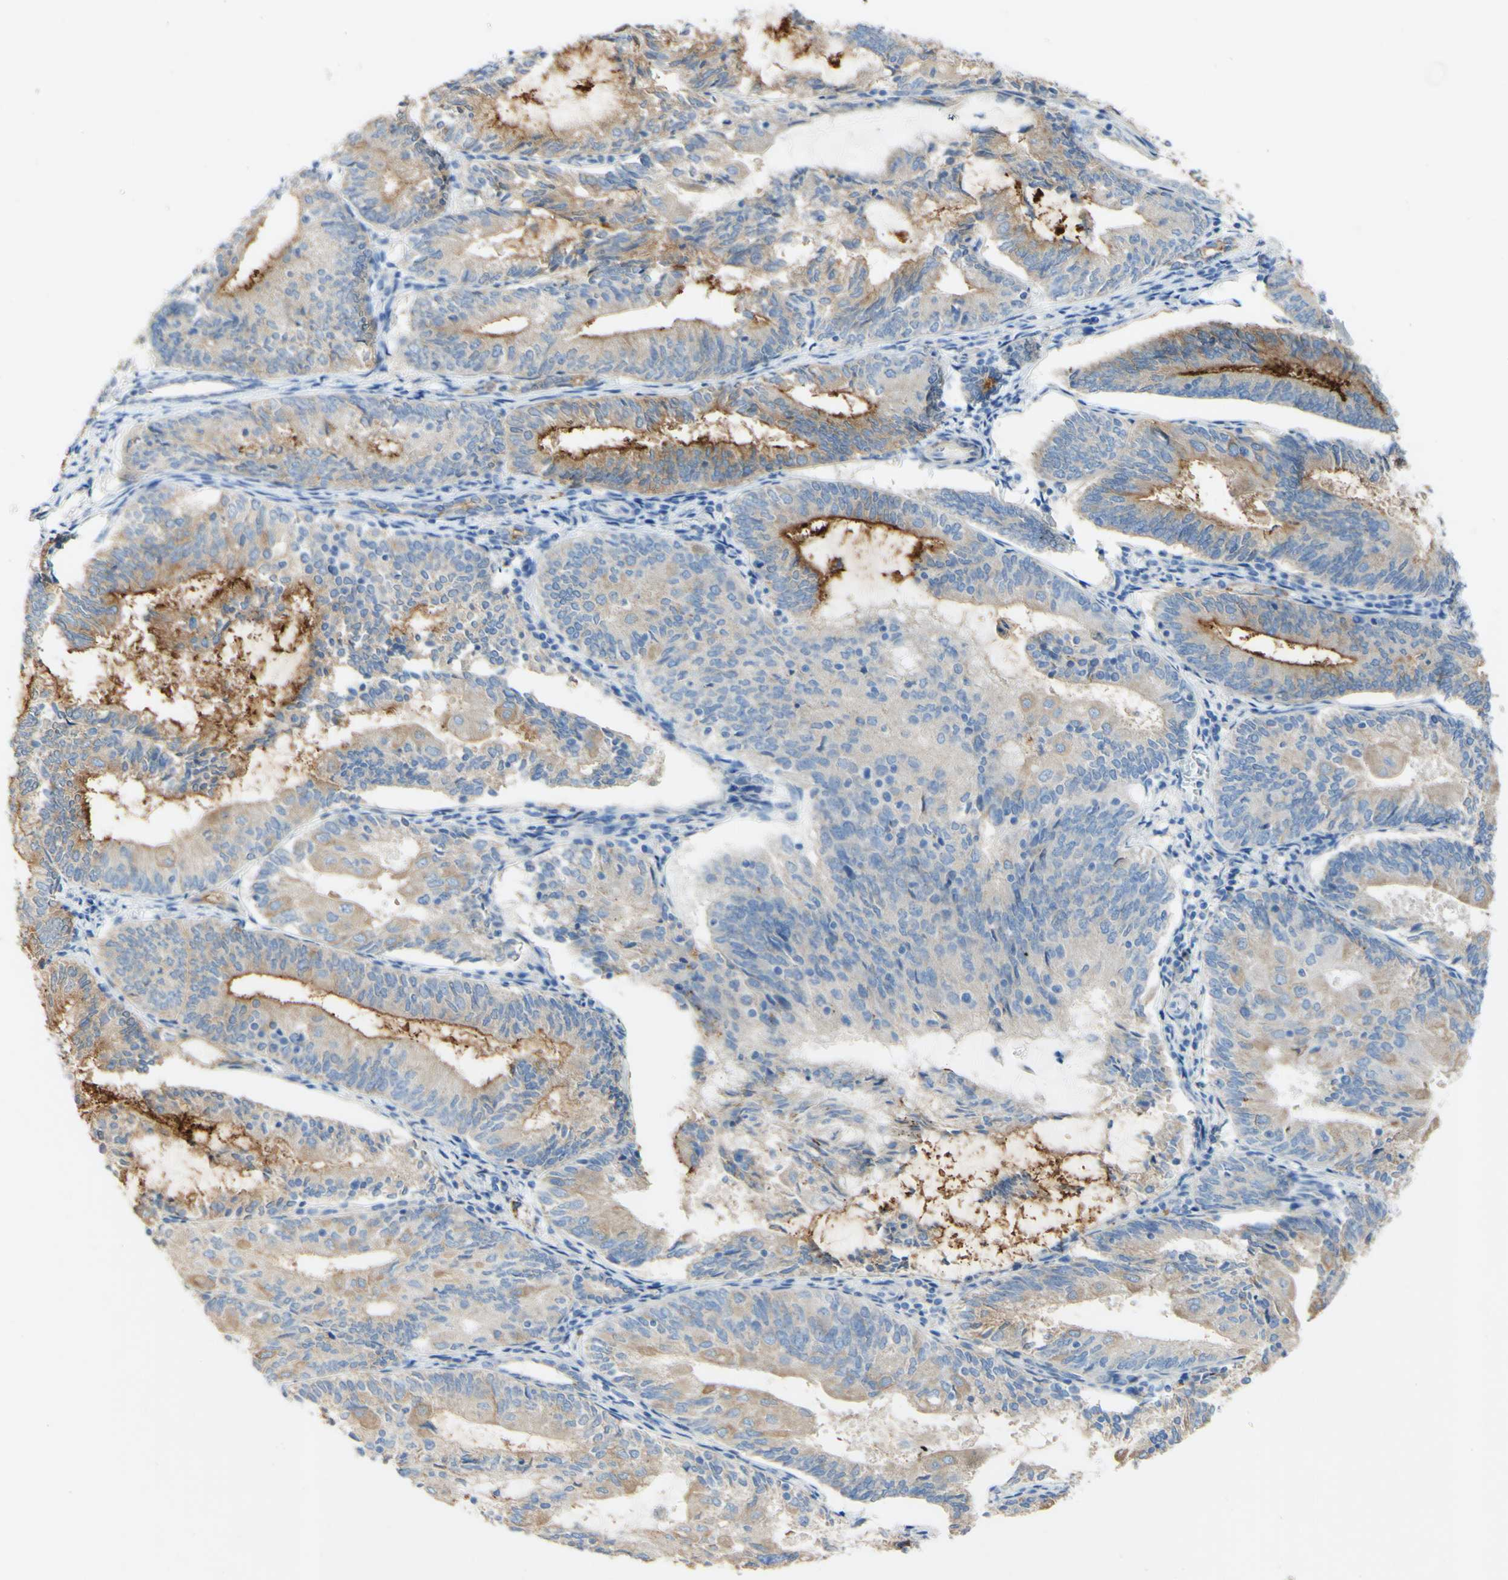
{"staining": {"intensity": "moderate", "quantity": "25%-75%", "location": "cytoplasmic/membranous"}, "tissue": "endometrial cancer", "cell_type": "Tumor cells", "image_type": "cancer", "snomed": [{"axis": "morphology", "description": "Adenocarcinoma, NOS"}, {"axis": "topography", "description": "Endometrium"}], "caption": "Human endometrial cancer stained with a protein marker reveals moderate staining in tumor cells.", "gene": "FGF4", "patient": {"sex": "female", "age": 81}}